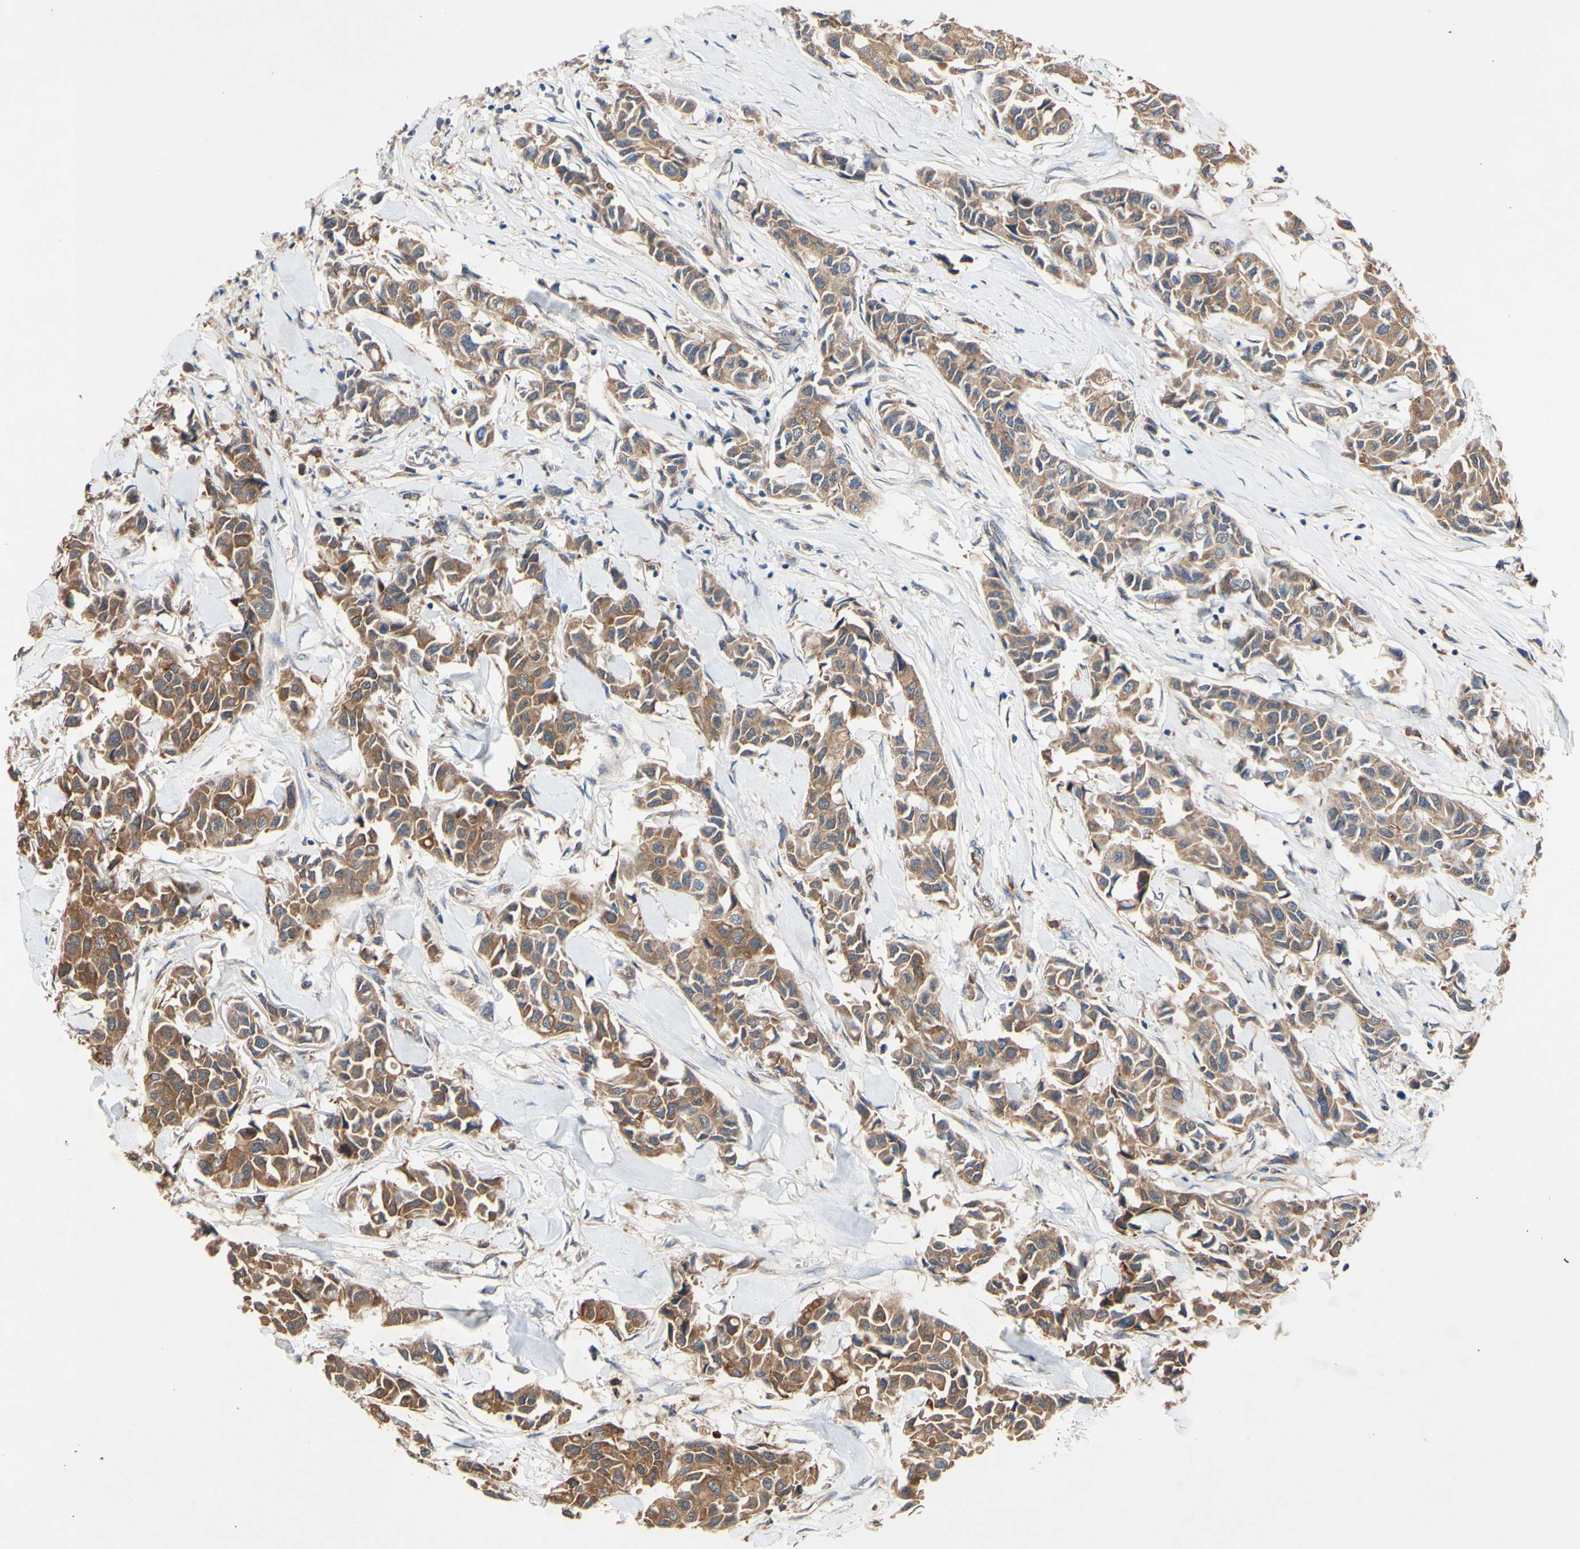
{"staining": {"intensity": "moderate", "quantity": ">75%", "location": "cytoplasmic/membranous"}, "tissue": "breast cancer", "cell_type": "Tumor cells", "image_type": "cancer", "snomed": [{"axis": "morphology", "description": "Duct carcinoma"}, {"axis": "topography", "description": "Breast"}], "caption": "The histopathology image shows staining of intraductal carcinoma (breast), revealing moderate cytoplasmic/membranous protein expression (brown color) within tumor cells.", "gene": "PDGFB", "patient": {"sex": "female", "age": 80}}